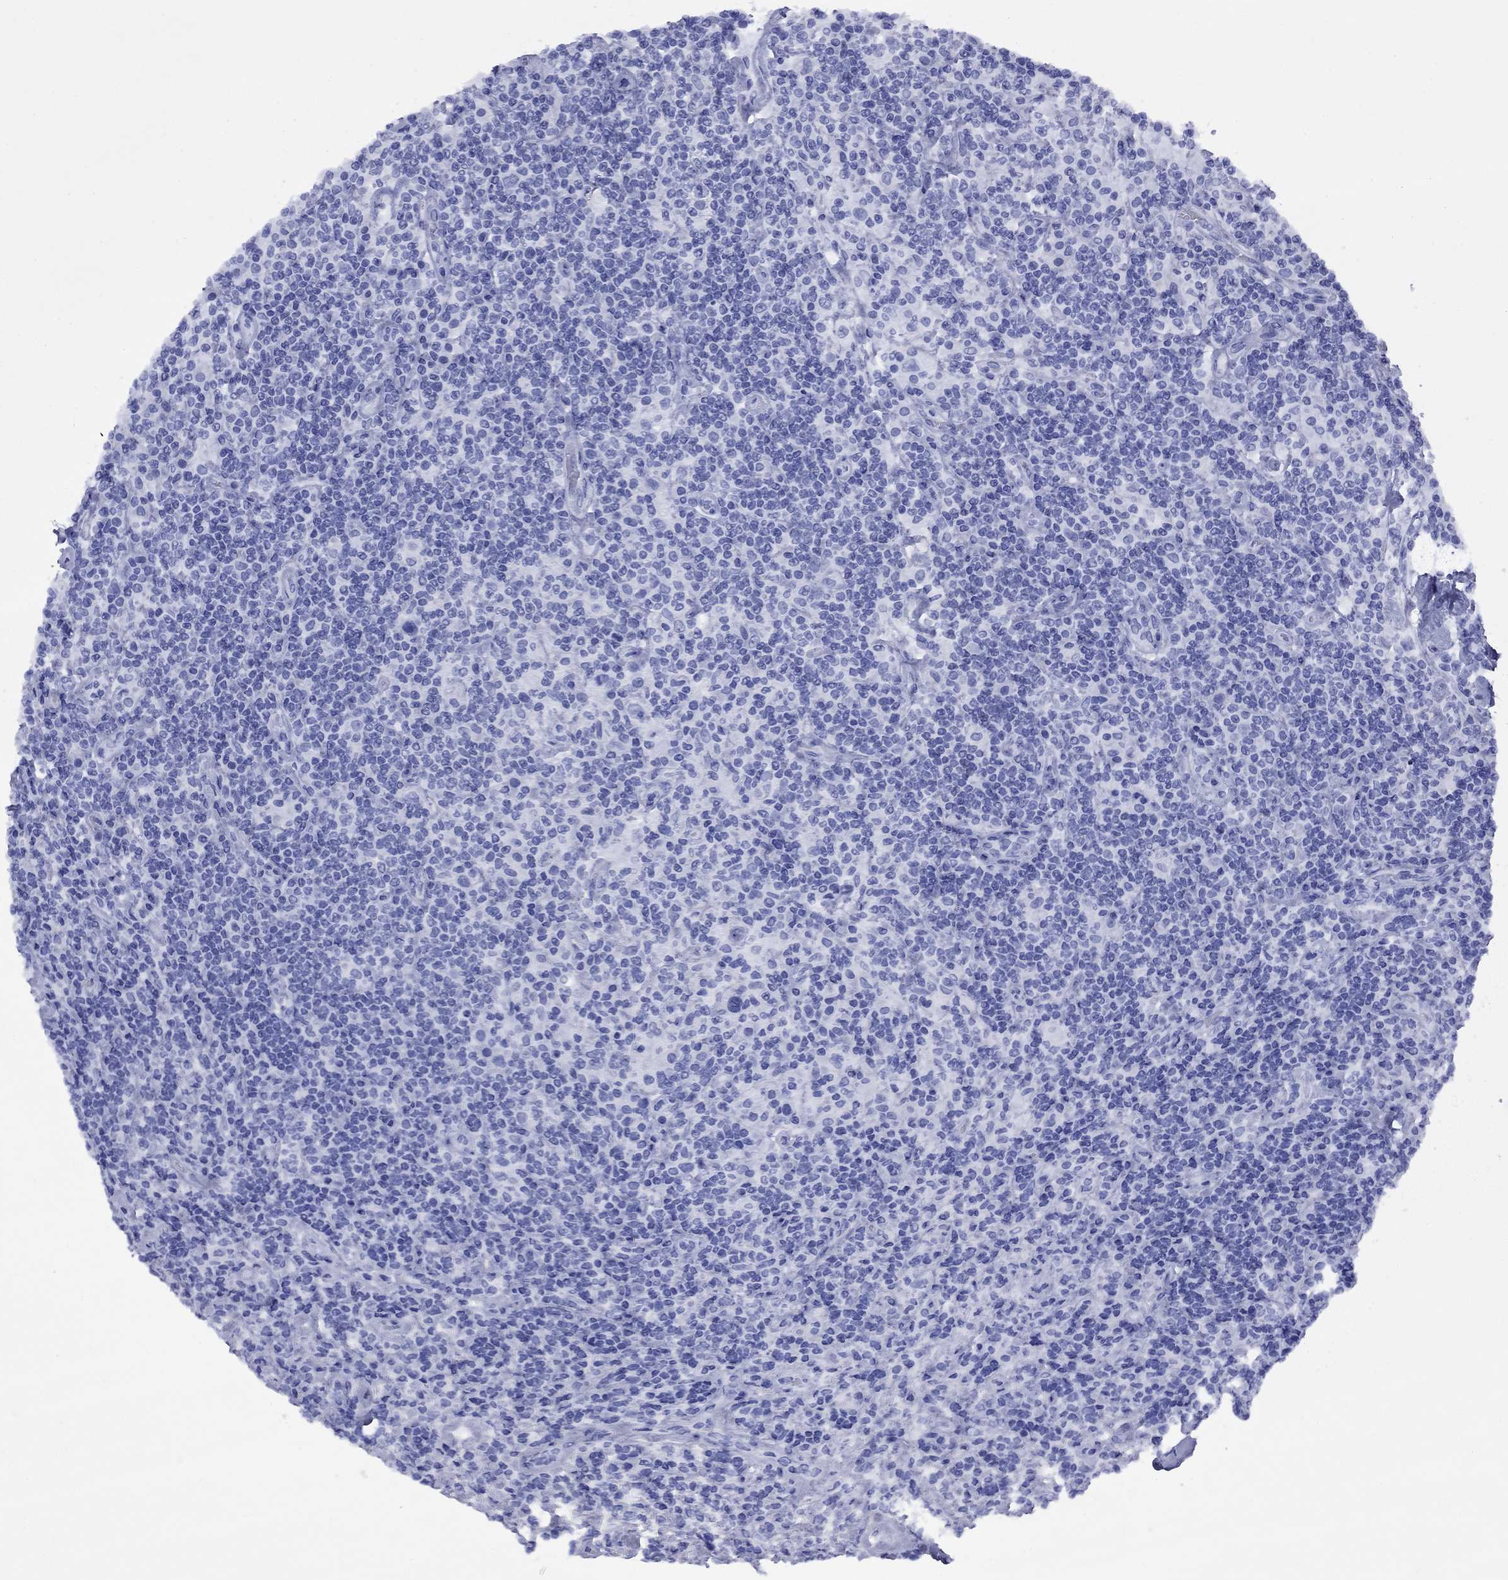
{"staining": {"intensity": "negative", "quantity": "none", "location": "none"}, "tissue": "lymphoma", "cell_type": "Tumor cells", "image_type": "cancer", "snomed": [{"axis": "morphology", "description": "Hodgkin's disease, NOS"}, {"axis": "topography", "description": "Lymph node"}], "caption": "Histopathology image shows no protein positivity in tumor cells of Hodgkin's disease tissue.", "gene": "APOA2", "patient": {"sex": "male", "age": 70}}